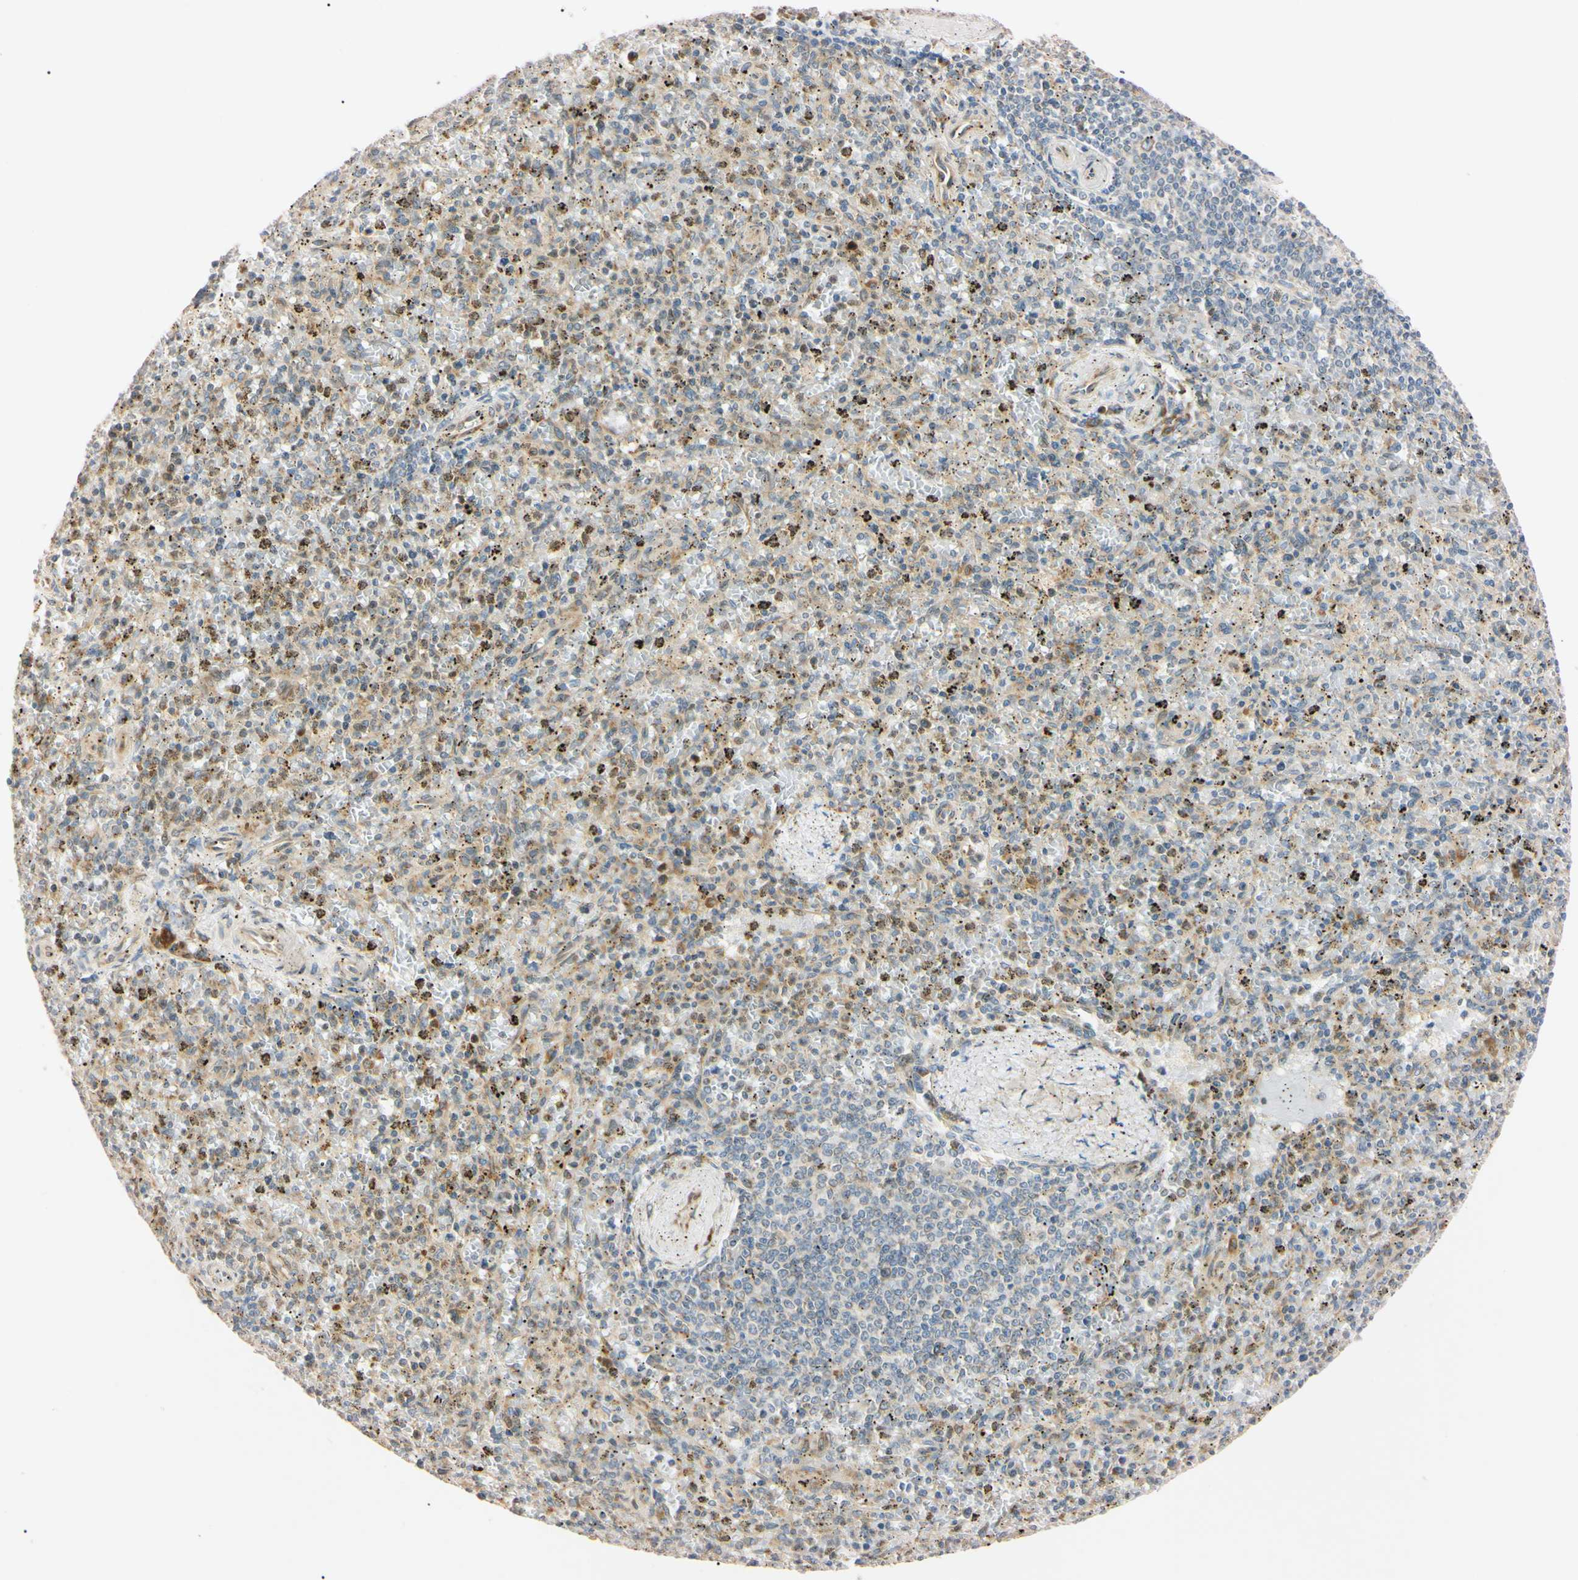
{"staining": {"intensity": "weak", "quantity": ">75%", "location": "cytoplasmic/membranous"}, "tissue": "spleen", "cell_type": "Cells in red pulp", "image_type": "normal", "snomed": [{"axis": "morphology", "description": "Normal tissue, NOS"}, {"axis": "topography", "description": "Spleen"}], "caption": "DAB (3,3'-diaminobenzidine) immunohistochemical staining of benign spleen shows weak cytoplasmic/membranous protein positivity in about >75% of cells in red pulp. Nuclei are stained in blue.", "gene": "IER3IP1", "patient": {"sex": "male", "age": 72}}